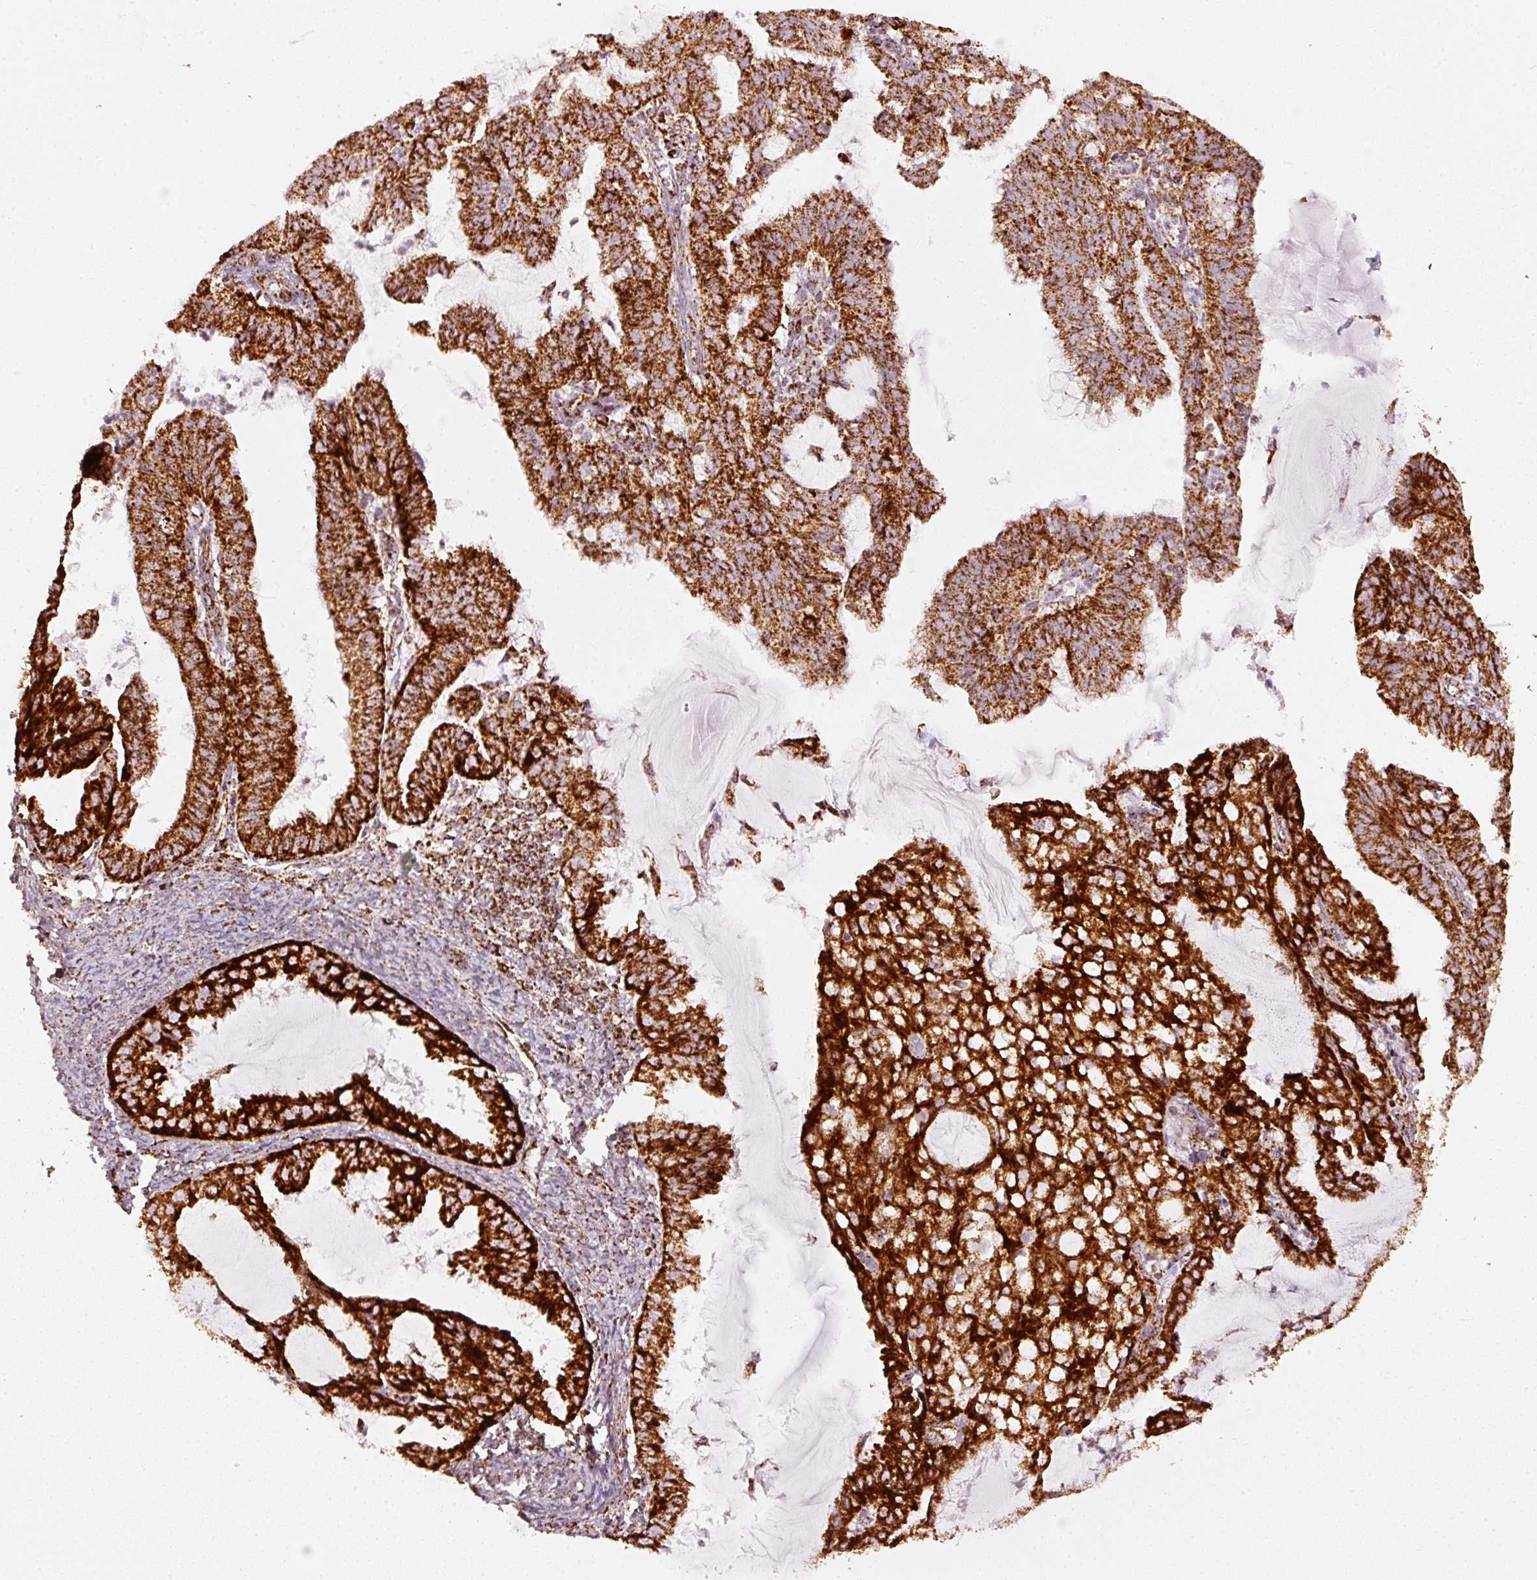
{"staining": {"intensity": "strong", "quantity": ">75%", "location": "cytoplasmic/membranous"}, "tissue": "endometrial cancer", "cell_type": "Tumor cells", "image_type": "cancer", "snomed": [{"axis": "morphology", "description": "Adenocarcinoma, NOS"}, {"axis": "topography", "description": "Endometrium"}], "caption": "Immunohistochemical staining of human adenocarcinoma (endometrial) demonstrates high levels of strong cytoplasmic/membranous protein expression in approximately >75% of tumor cells.", "gene": "UQCRC1", "patient": {"sex": "female", "age": 70}}